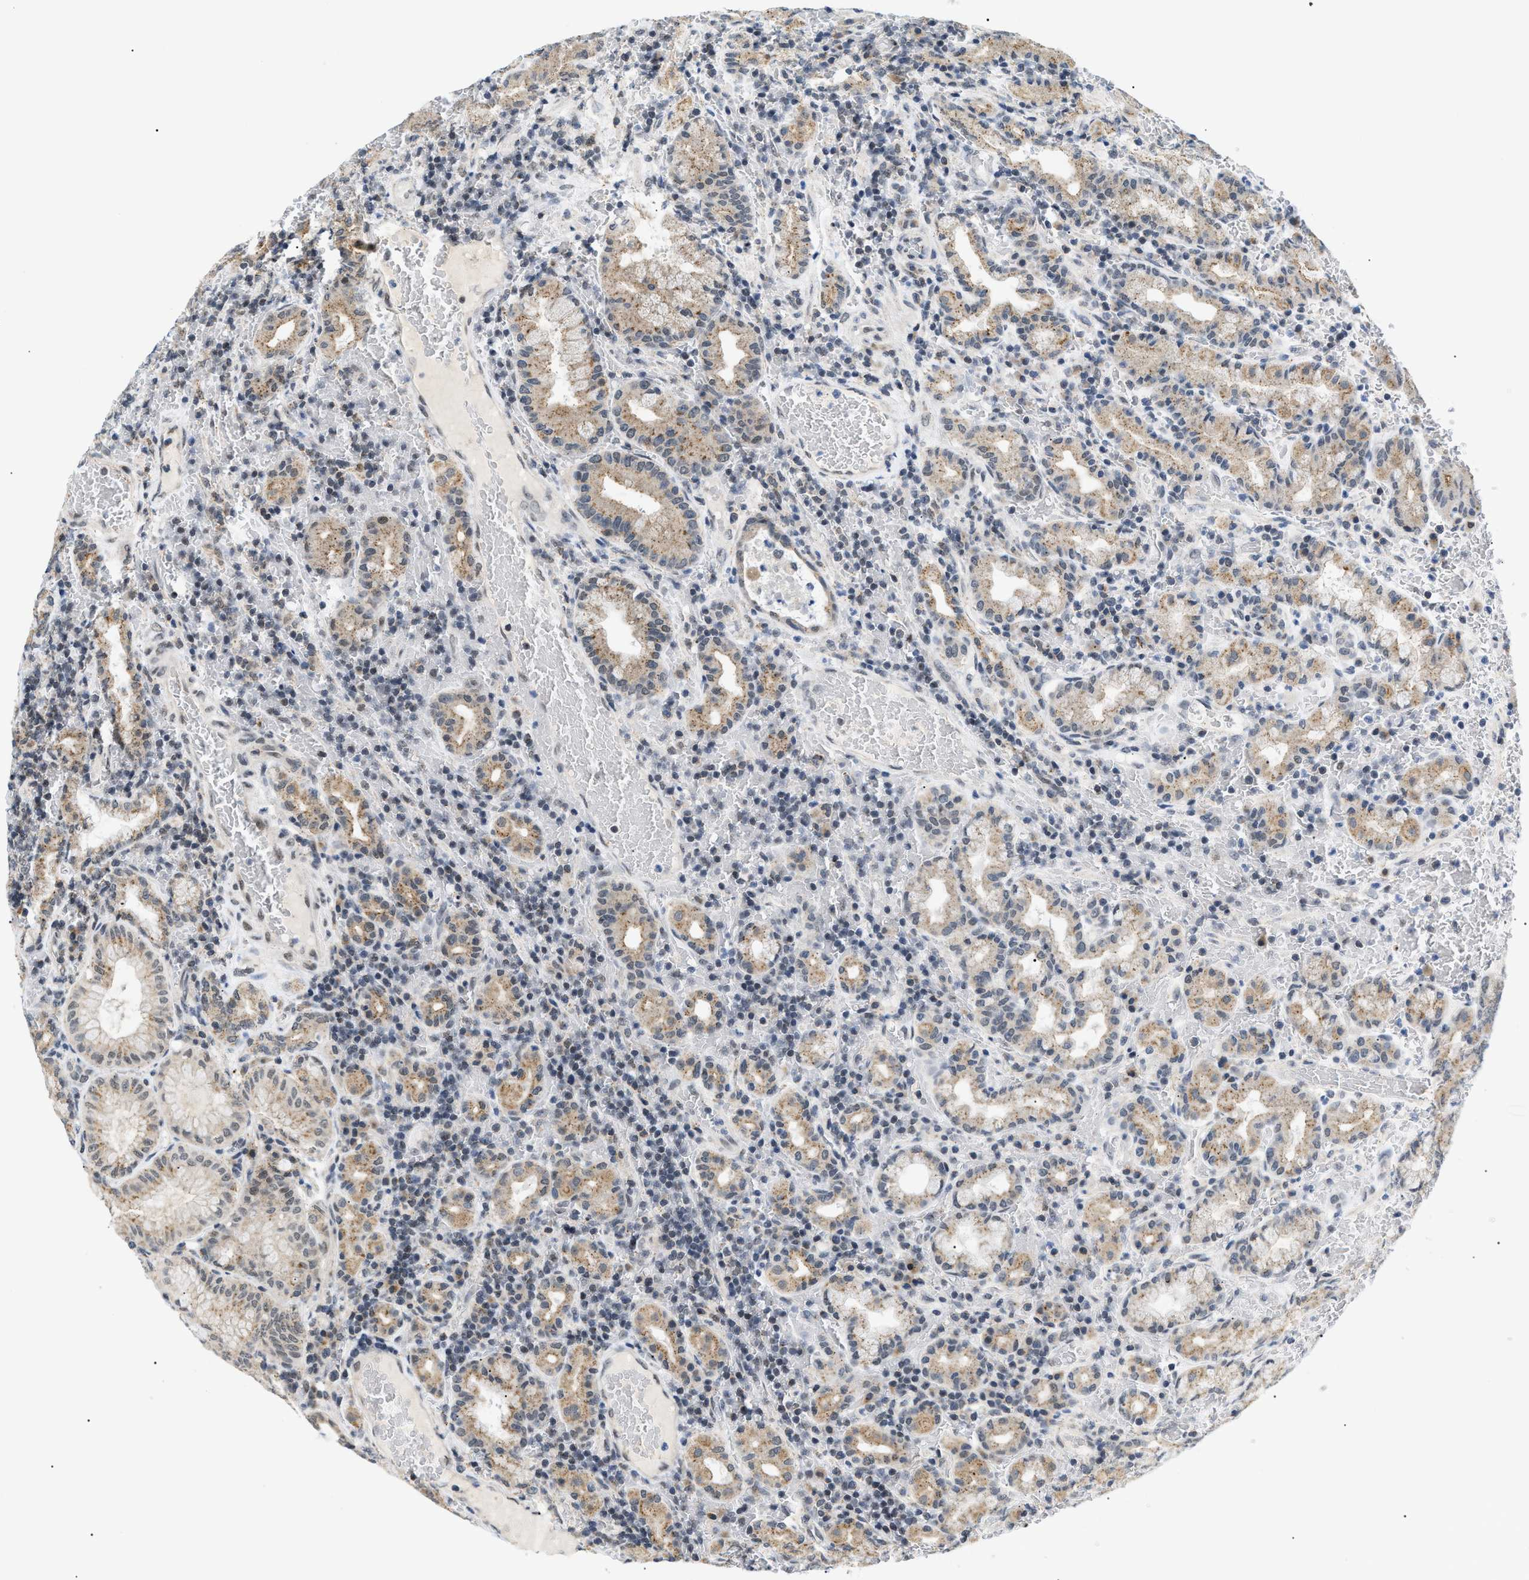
{"staining": {"intensity": "weak", "quantity": "25%-75%", "location": "cytoplasmic/membranous"}, "tissue": "stomach", "cell_type": "Glandular cells", "image_type": "normal", "snomed": [{"axis": "morphology", "description": "Normal tissue, NOS"}, {"axis": "morphology", "description": "Carcinoid, malignant, NOS"}, {"axis": "topography", "description": "Stomach, upper"}], "caption": "A high-resolution photomicrograph shows immunohistochemistry staining of unremarkable stomach, which displays weak cytoplasmic/membranous expression in about 25%-75% of glandular cells.", "gene": "ZBTB11", "patient": {"sex": "male", "age": 39}}